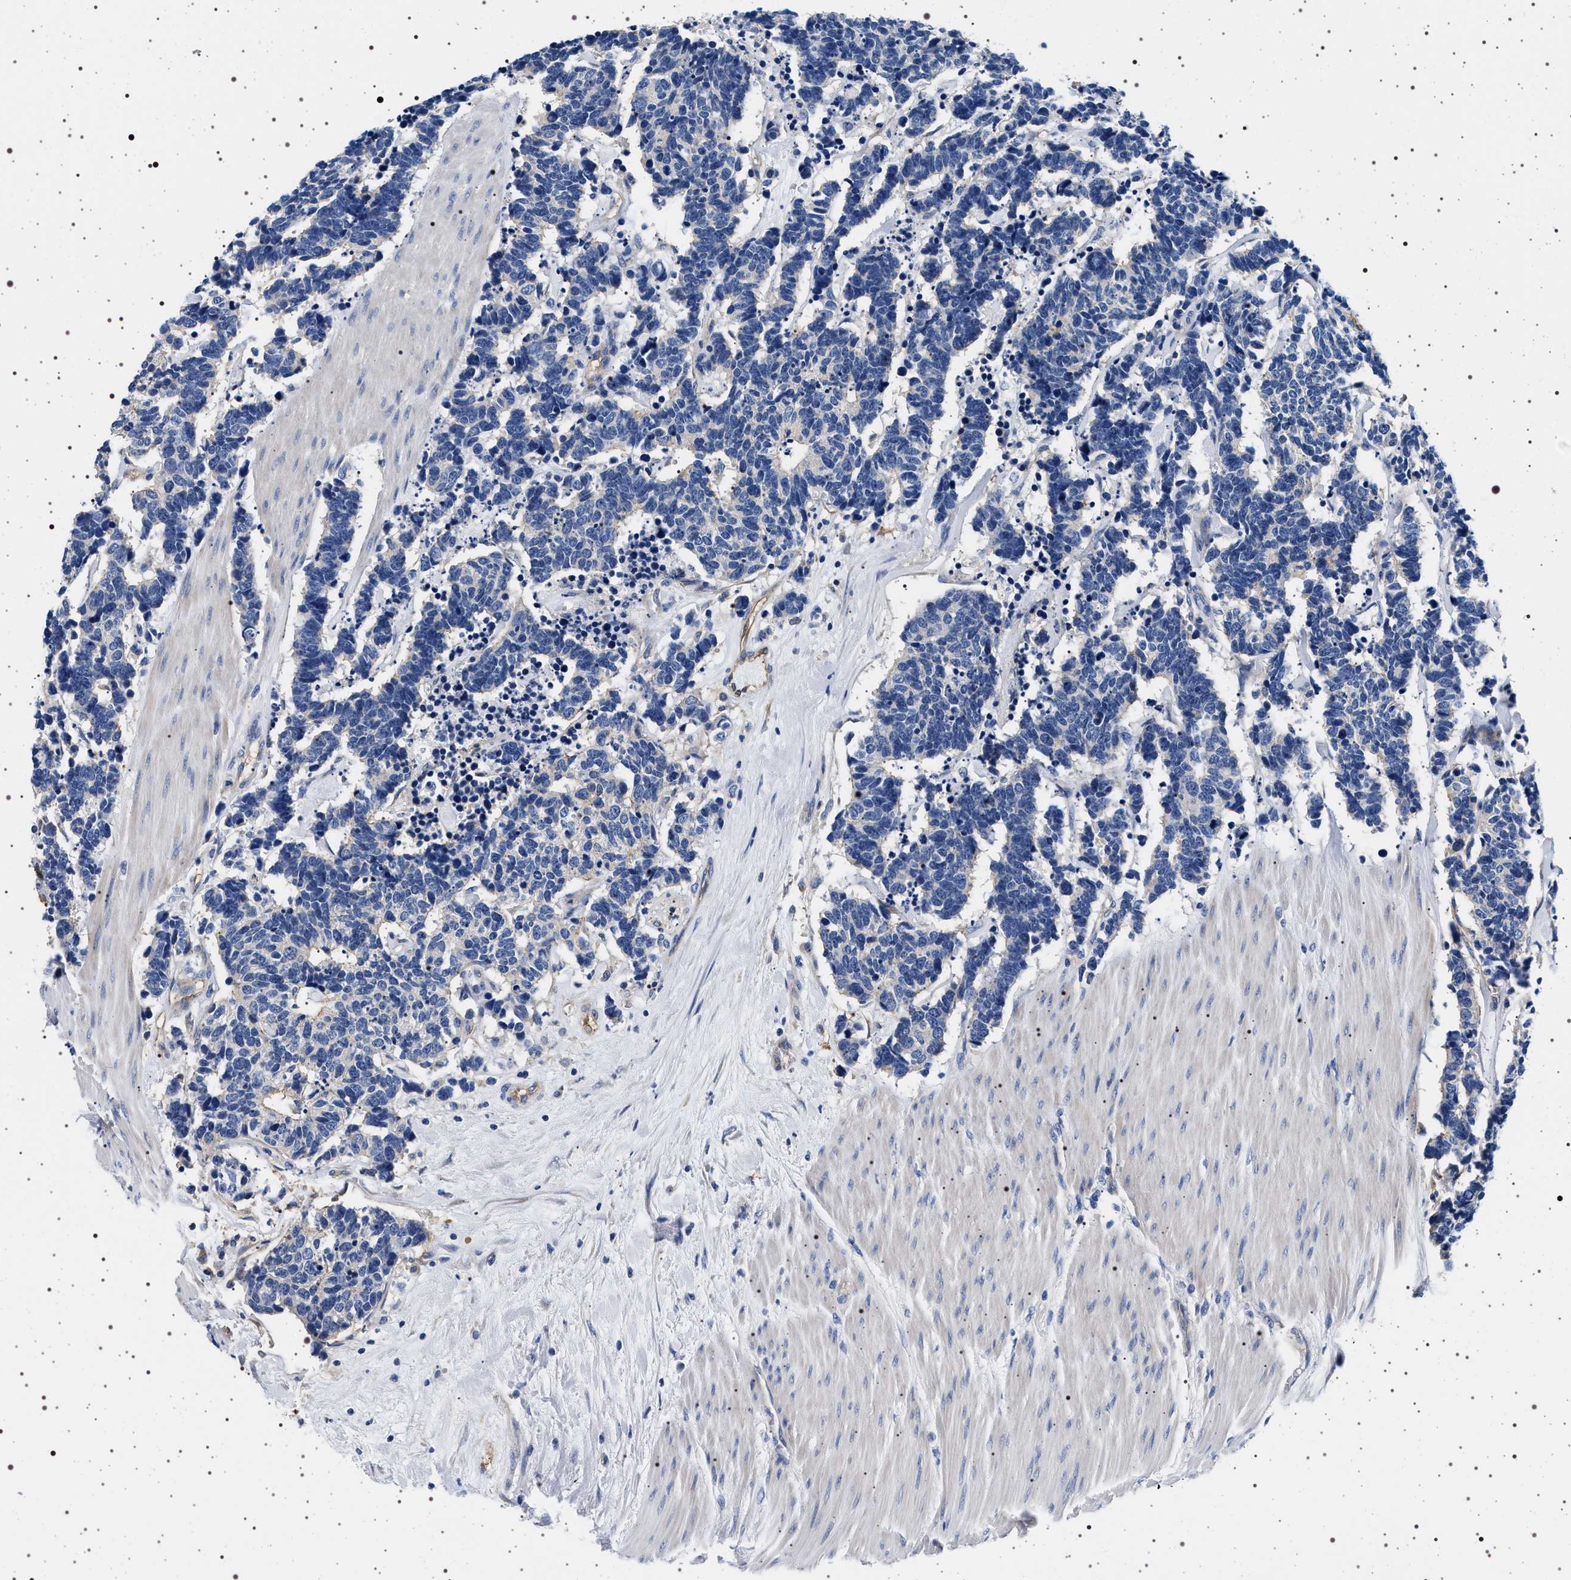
{"staining": {"intensity": "negative", "quantity": "none", "location": "none"}, "tissue": "carcinoid", "cell_type": "Tumor cells", "image_type": "cancer", "snomed": [{"axis": "morphology", "description": "Carcinoma, NOS"}, {"axis": "morphology", "description": "Carcinoid, malignant, NOS"}, {"axis": "topography", "description": "Urinary bladder"}], "caption": "Immunohistochemistry (IHC) micrograph of carcinoid stained for a protein (brown), which displays no staining in tumor cells.", "gene": "HSD17B1", "patient": {"sex": "male", "age": 57}}